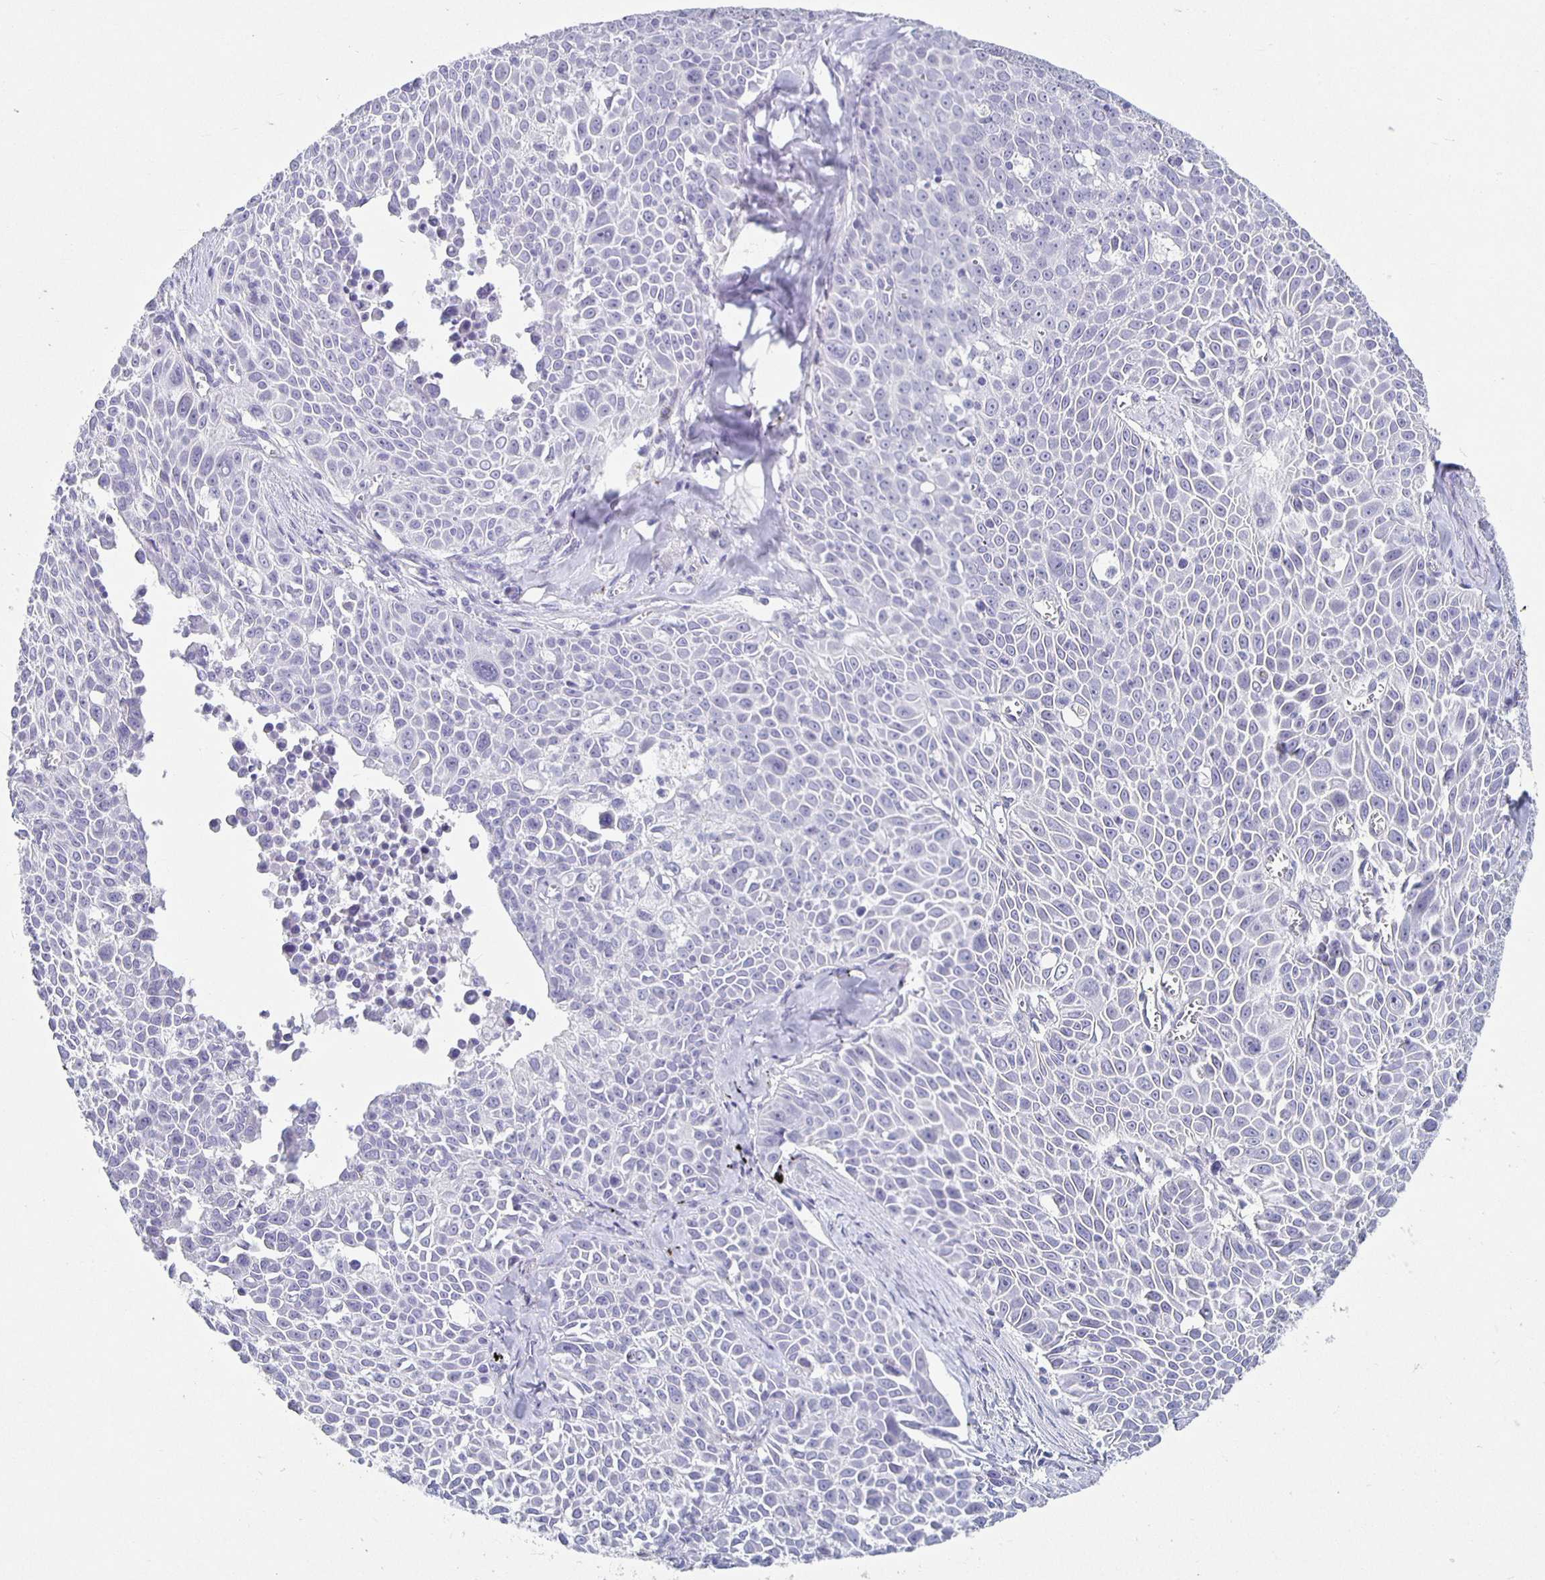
{"staining": {"intensity": "negative", "quantity": "none", "location": "none"}, "tissue": "lung cancer", "cell_type": "Tumor cells", "image_type": "cancer", "snomed": [{"axis": "morphology", "description": "Squamous cell carcinoma, NOS"}, {"axis": "morphology", "description": "Squamous cell carcinoma, metastatic, NOS"}, {"axis": "topography", "description": "Lymph node"}, {"axis": "topography", "description": "Lung"}], "caption": "A photomicrograph of human metastatic squamous cell carcinoma (lung) is negative for staining in tumor cells. (DAB (3,3'-diaminobenzidine) IHC visualized using brightfield microscopy, high magnification).", "gene": "CARNS1", "patient": {"sex": "female", "age": 62}}